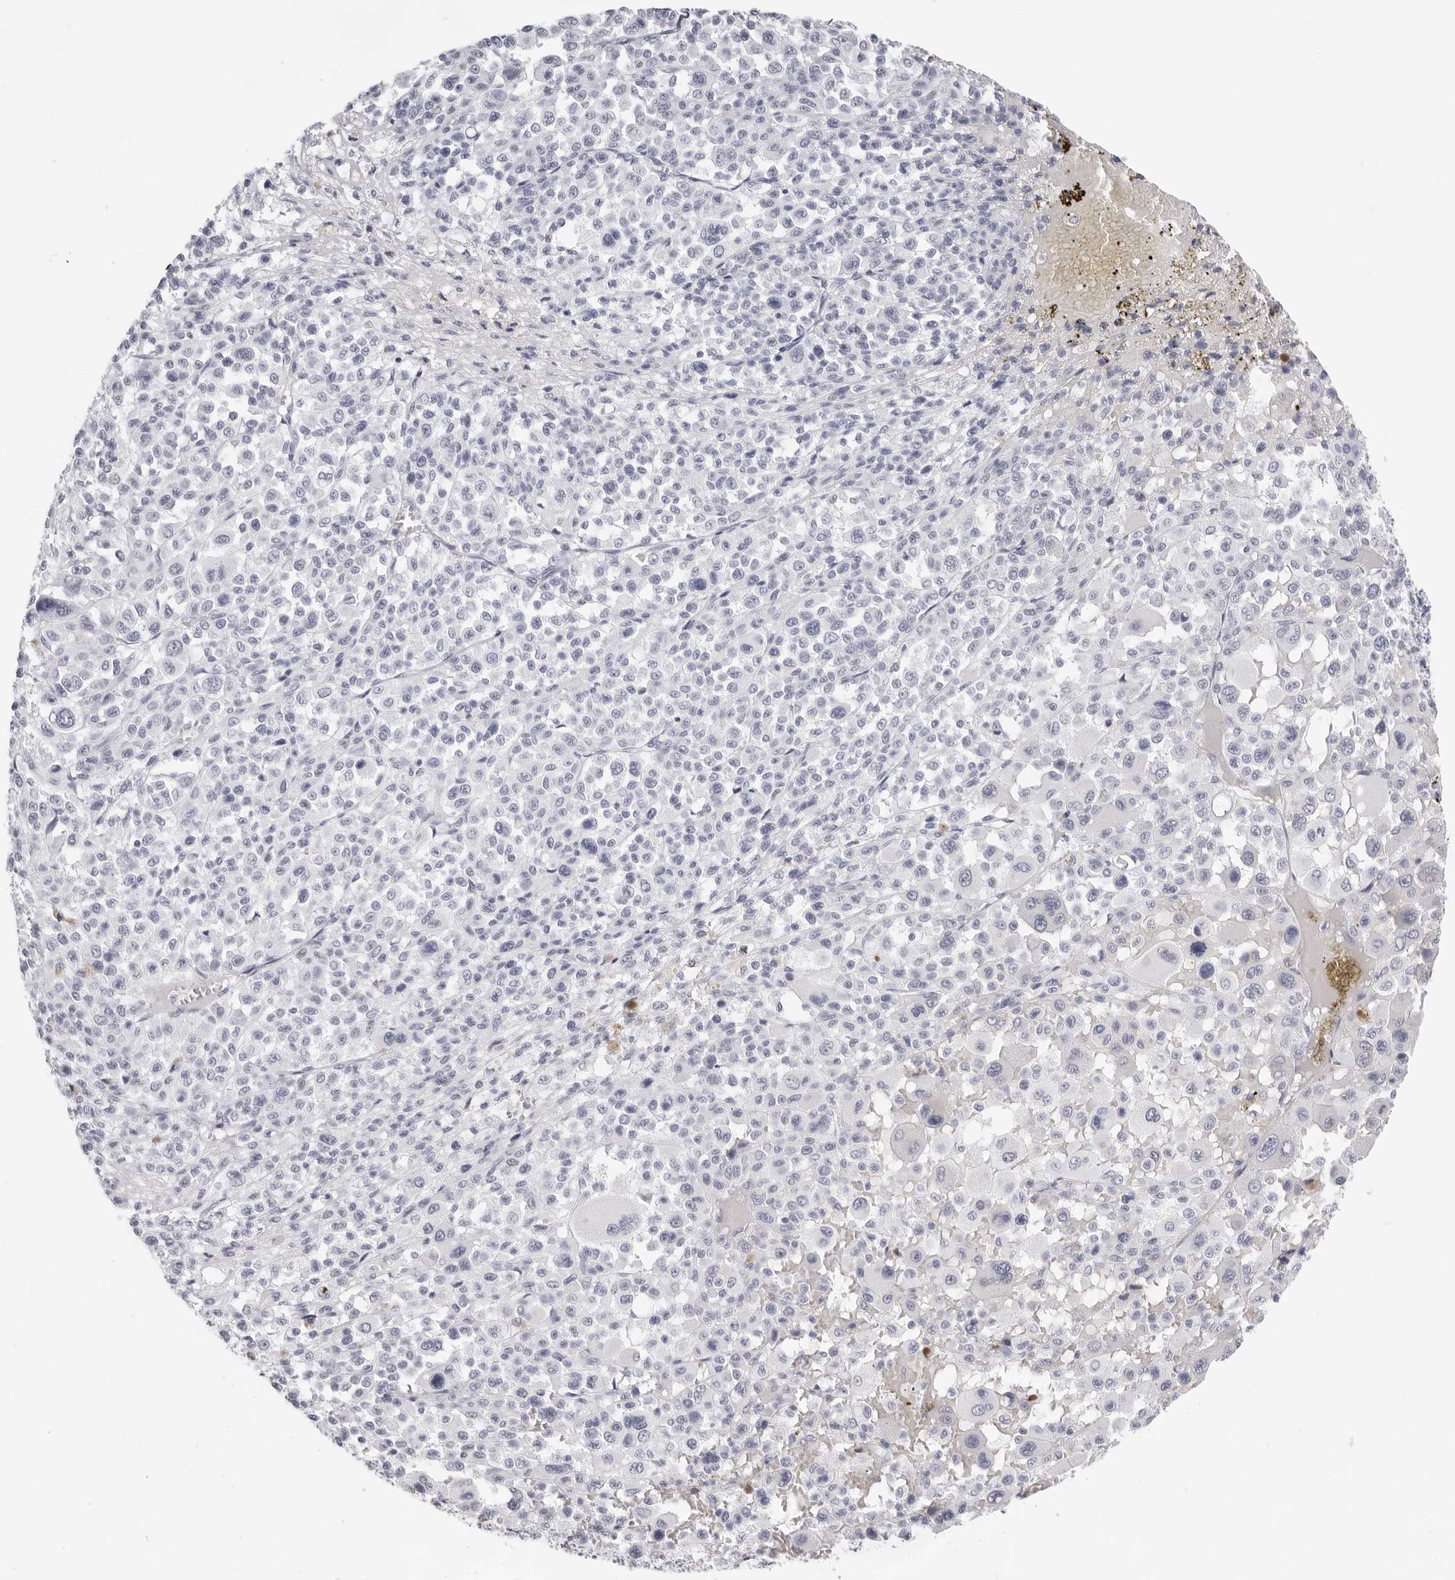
{"staining": {"intensity": "negative", "quantity": "none", "location": "none"}, "tissue": "melanoma", "cell_type": "Tumor cells", "image_type": "cancer", "snomed": [{"axis": "morphology", "description": "Malignant melanoma, Metastatic site"}, {"axis": "topography", "description": "Skin"}], "caption": "Immunohistochemistry (IHC) photomicrograph of neoplastic tissue: melanoma stained with DAB displays no significant protein staining in tumor cells.", "gene": "CST5", "patient": {"sex": "female", "age": 74}}